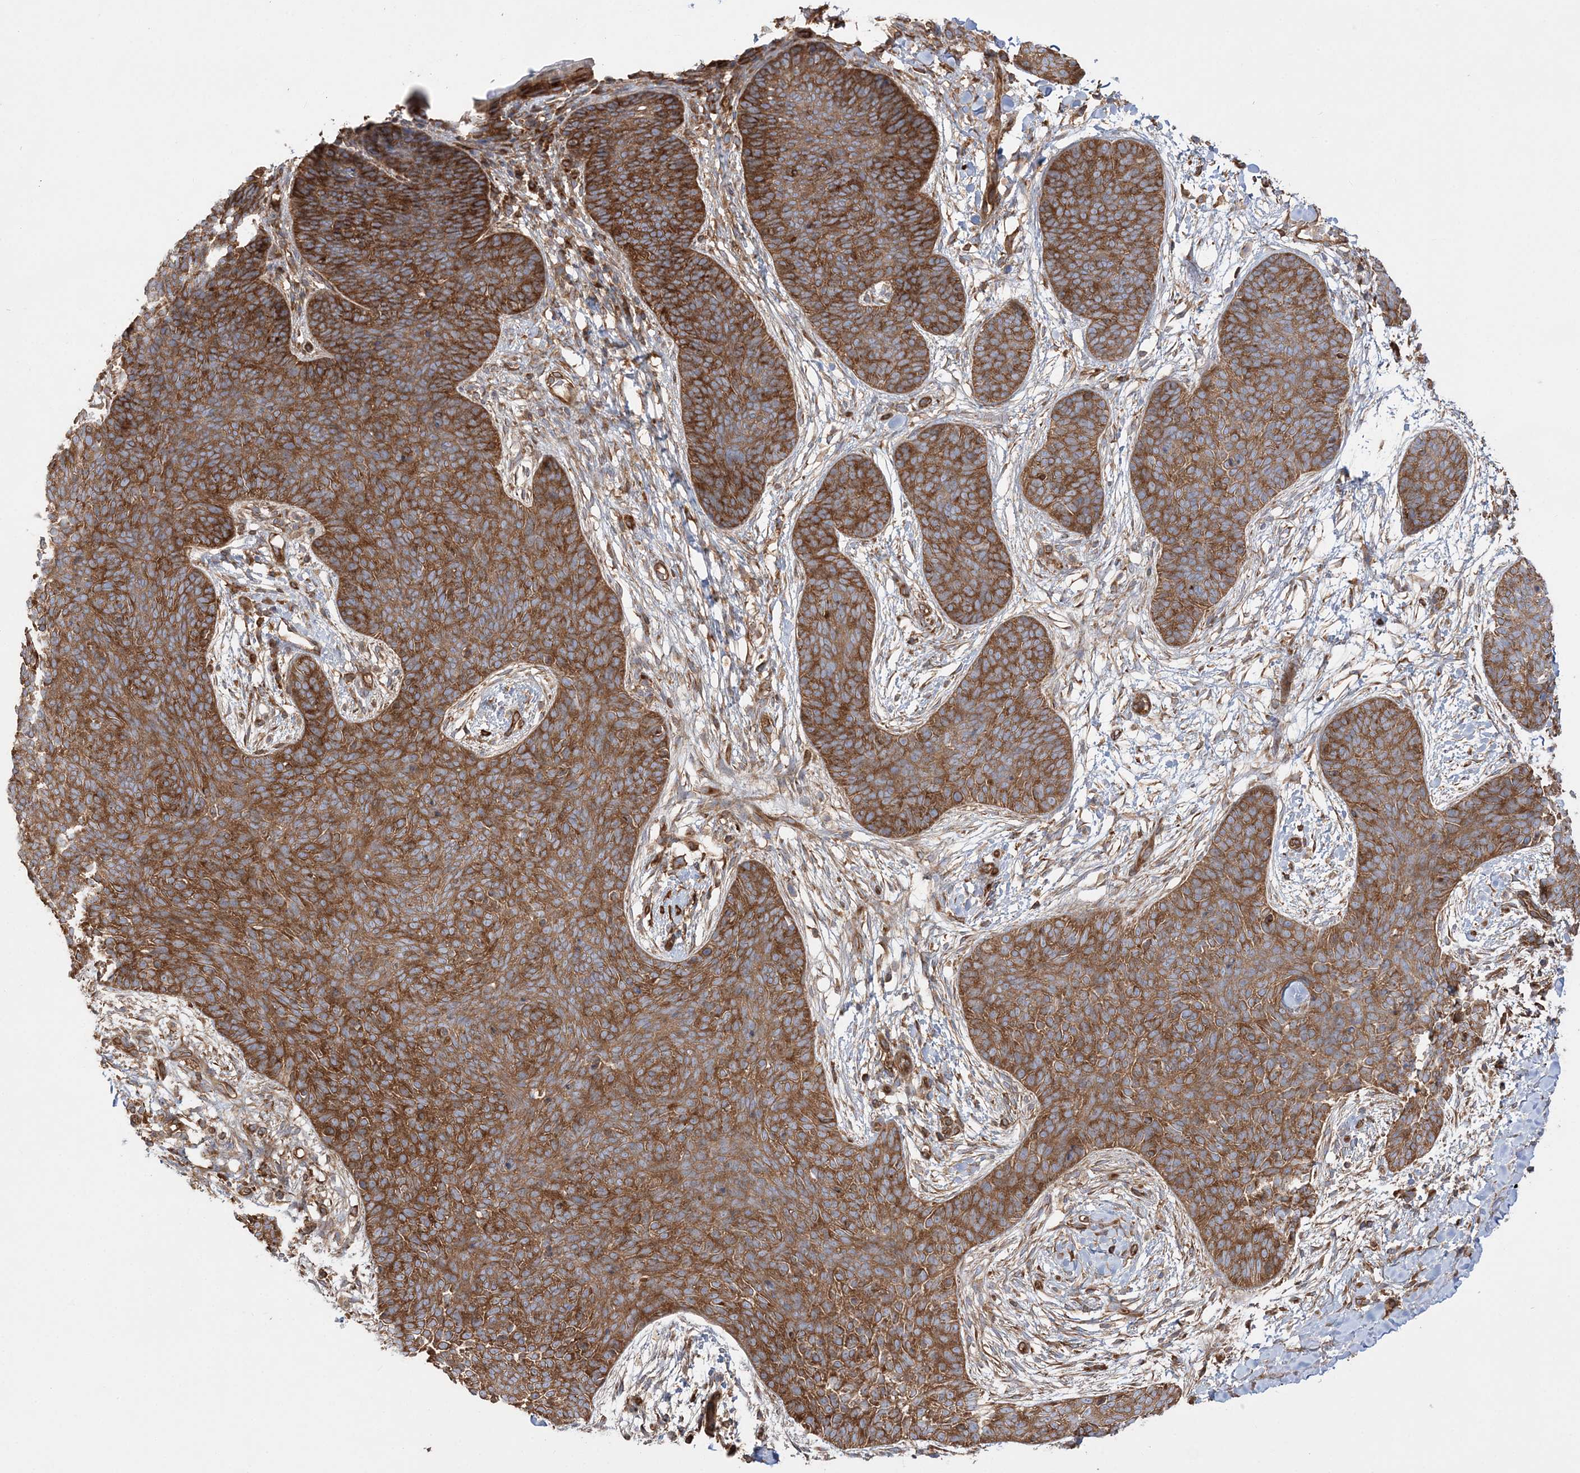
{"staining": {"intensity": "strong", "quantity": ">75%", "location": "cytoplasmic/membranous"}, "tissue": "skin cancer", "cell_type": "Tumor cells", "image_type": "cancer", "snomed": [{"axis": "morphology", "description": "Basal cell carcinoma"}, {"axis": "topography", "description": "Skin"}], "caption": "Skin cancer stained with IHC exhibits strong cytoplasmic/membranous expression in approximately >75% of tumor cells.", "gene": "TBC1D5", "patient": {"sex": "male", "age": 85}}